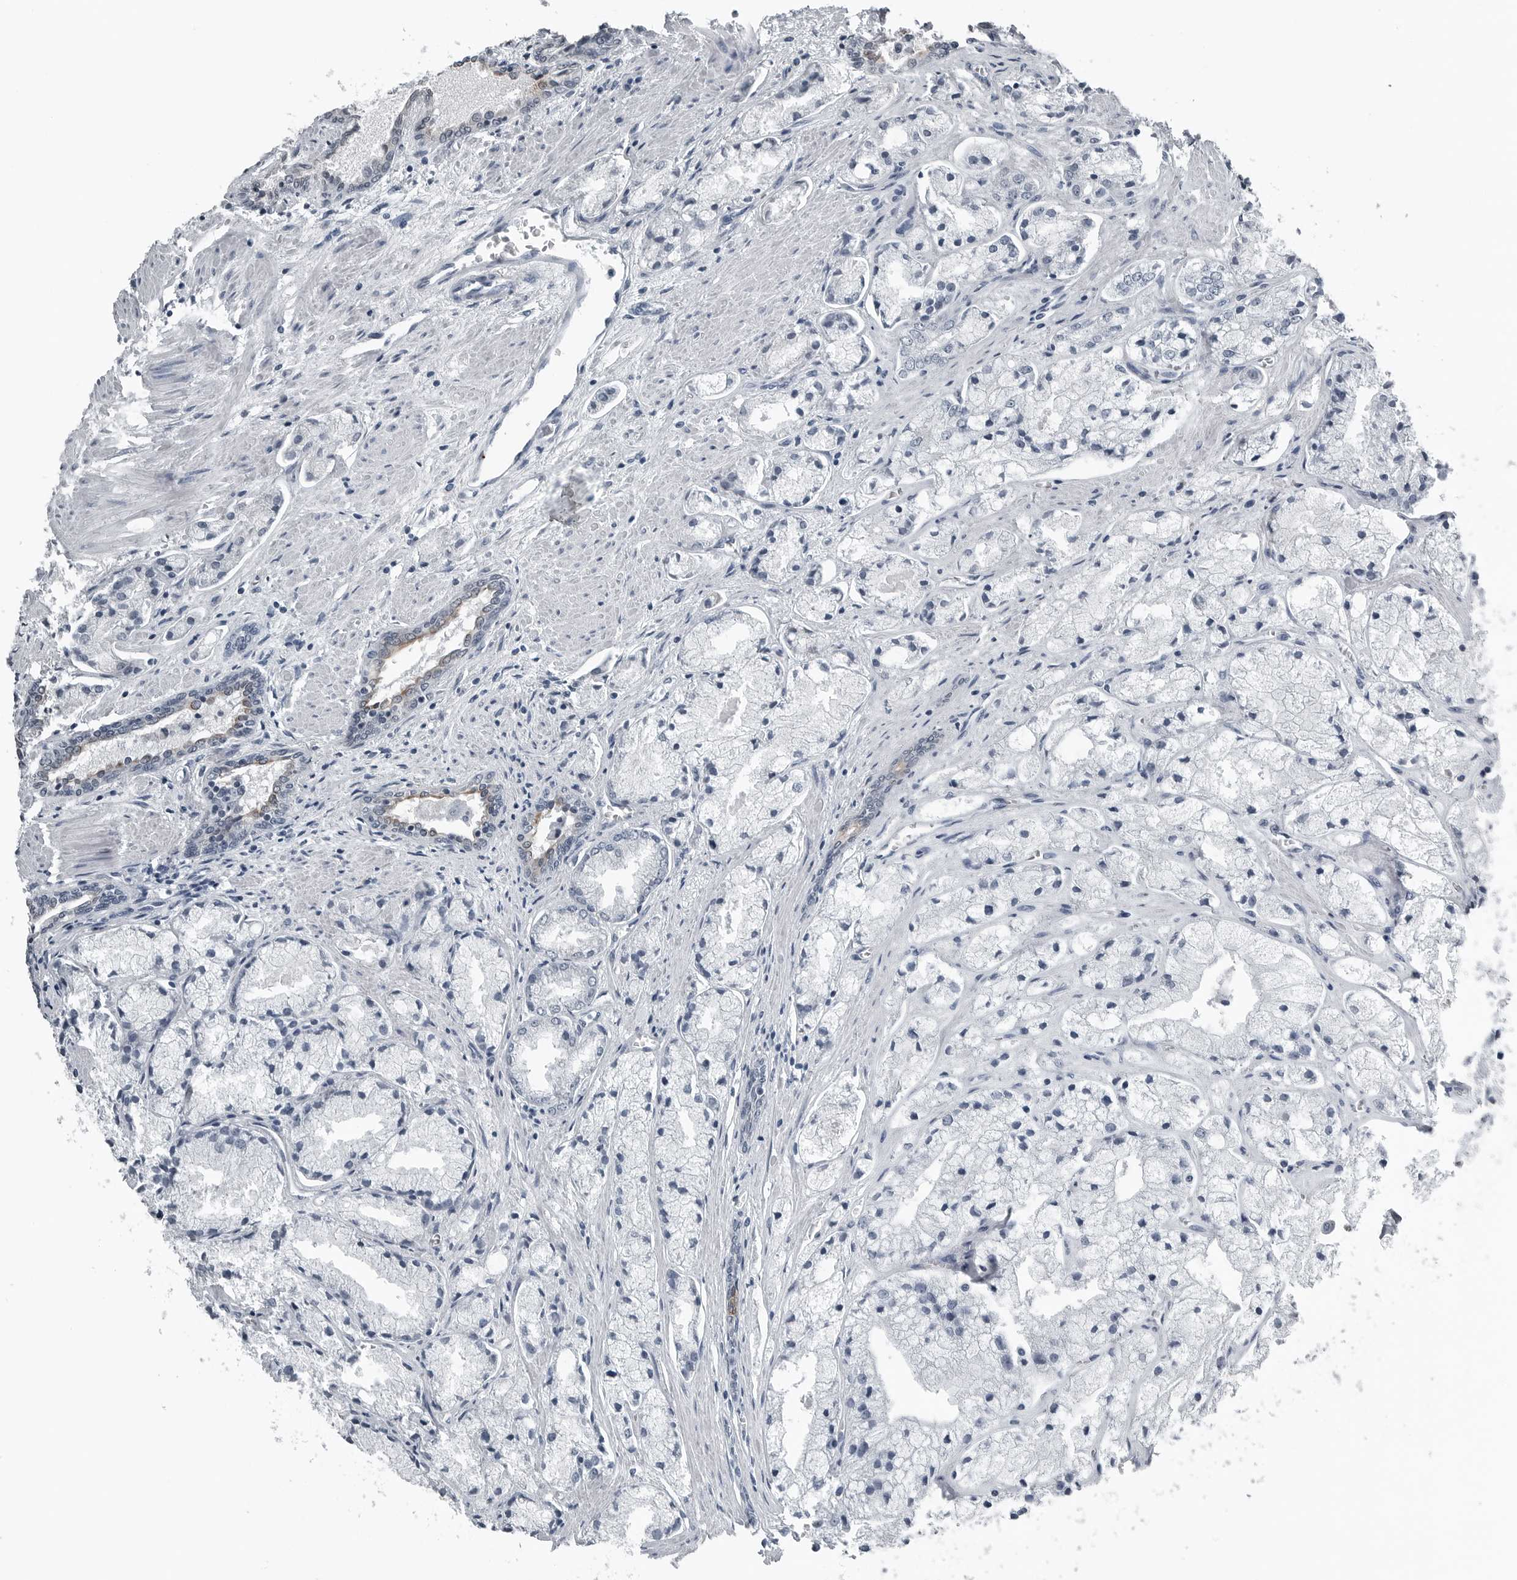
{"staining": {"intensity": "negative", "quantity": "none", "location": "none"}, "tissue": "prostate cancer", "cell_type": "Tumor cells", "image_type": "cancer", "snomed": [{"axis": "morphology", "description": "Adenocarcinoma, High grade"}, {"axis": "topography", "description": "Prostate"}], "caption": "Immunohistochemistry (IHC) micrograph of prostate cancer stained for a protein (brown), which shows no positivity in tumor cells. Brightfield microscopy of immunohistochemistry stained with DAB (brown) and hematoxylin (blue), captured at high magnification.", "gene": "SPINK1", "patient": {"sex": "male", "age": 50}}